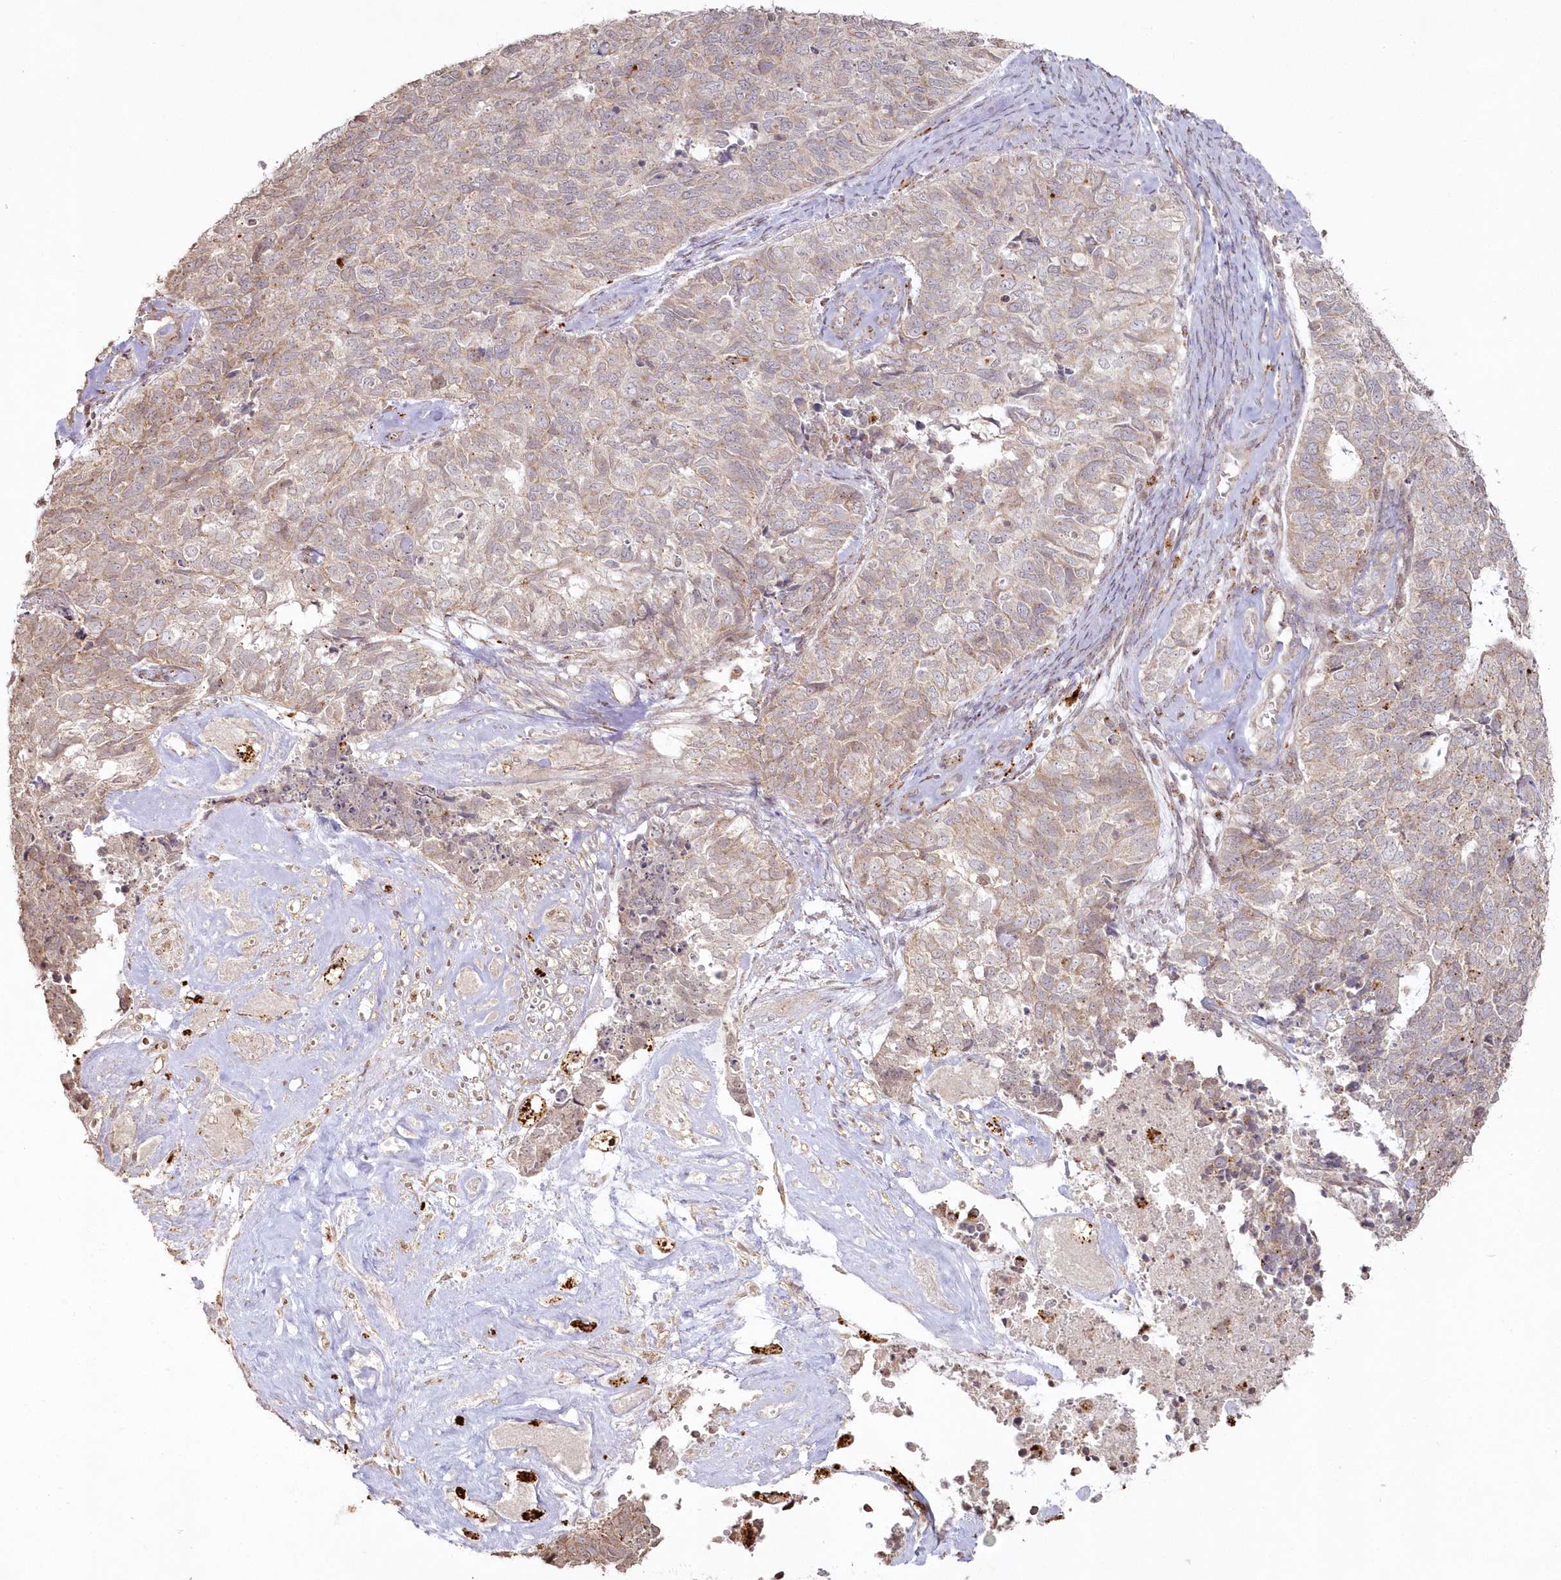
{"staining": {"intensity": "weak", "quantity": ">75%", "location": "cytoplasmic/membranous"}, "tissue": "cervical cancer", "cell_type": "Tumor cells", "image_type": "cancer", "snomed": [{"axis": "morphology", "description": "Squamous cell carcinoma, NOS"}, {"axis": "topography", "description": "Cervix"}], "caption": "Immunohistochemical staining of human cervical cancer shows low levels of weak cytoplasmic/membranous staining in about >75% of tumor cells.", "gene": "ARSB", "patient": {"sex": "female", "age": 63}}